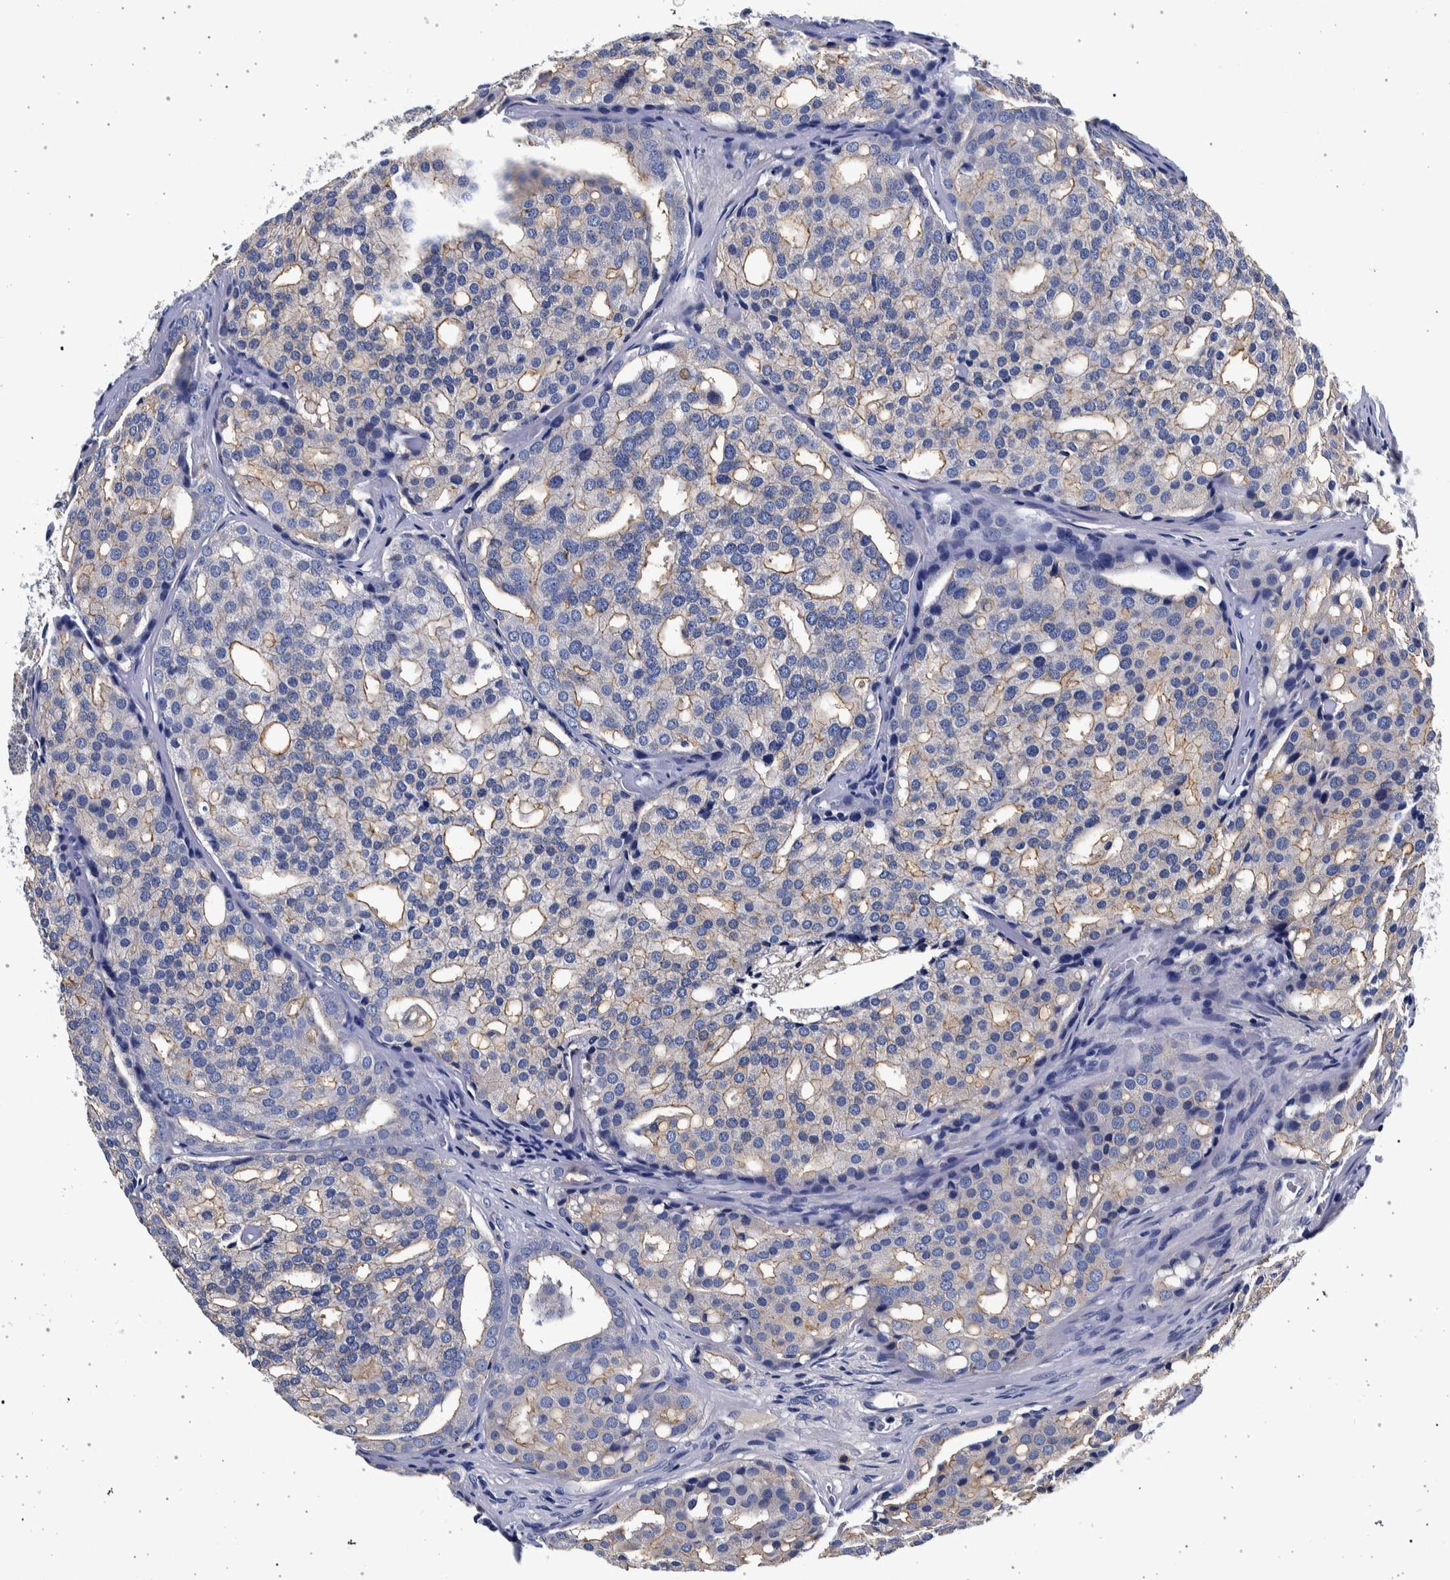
{"staining": {"intensity": "weak", "quantity": "25%-75%", "location": "cytoplasmic/membranous"}, "tissue": "prostate cancer", "cell_type": "Tumor cells", "image_type": "cancer", "snomed": [{"axis": "morphology", "description": "Adenocarcinoma, High grade"}, {"axis": "topography", "description": "Prostate"}], "caption": "Protein staining by immunohistochemistry reveals weak cytoplasmic/membranous positivity in approximately 25%-75% of tumor cells in adenocarcinoma (high-grade) (prostate).", "gene": "NIBAN2", "patient": {"sex": "male", "age": 64}}